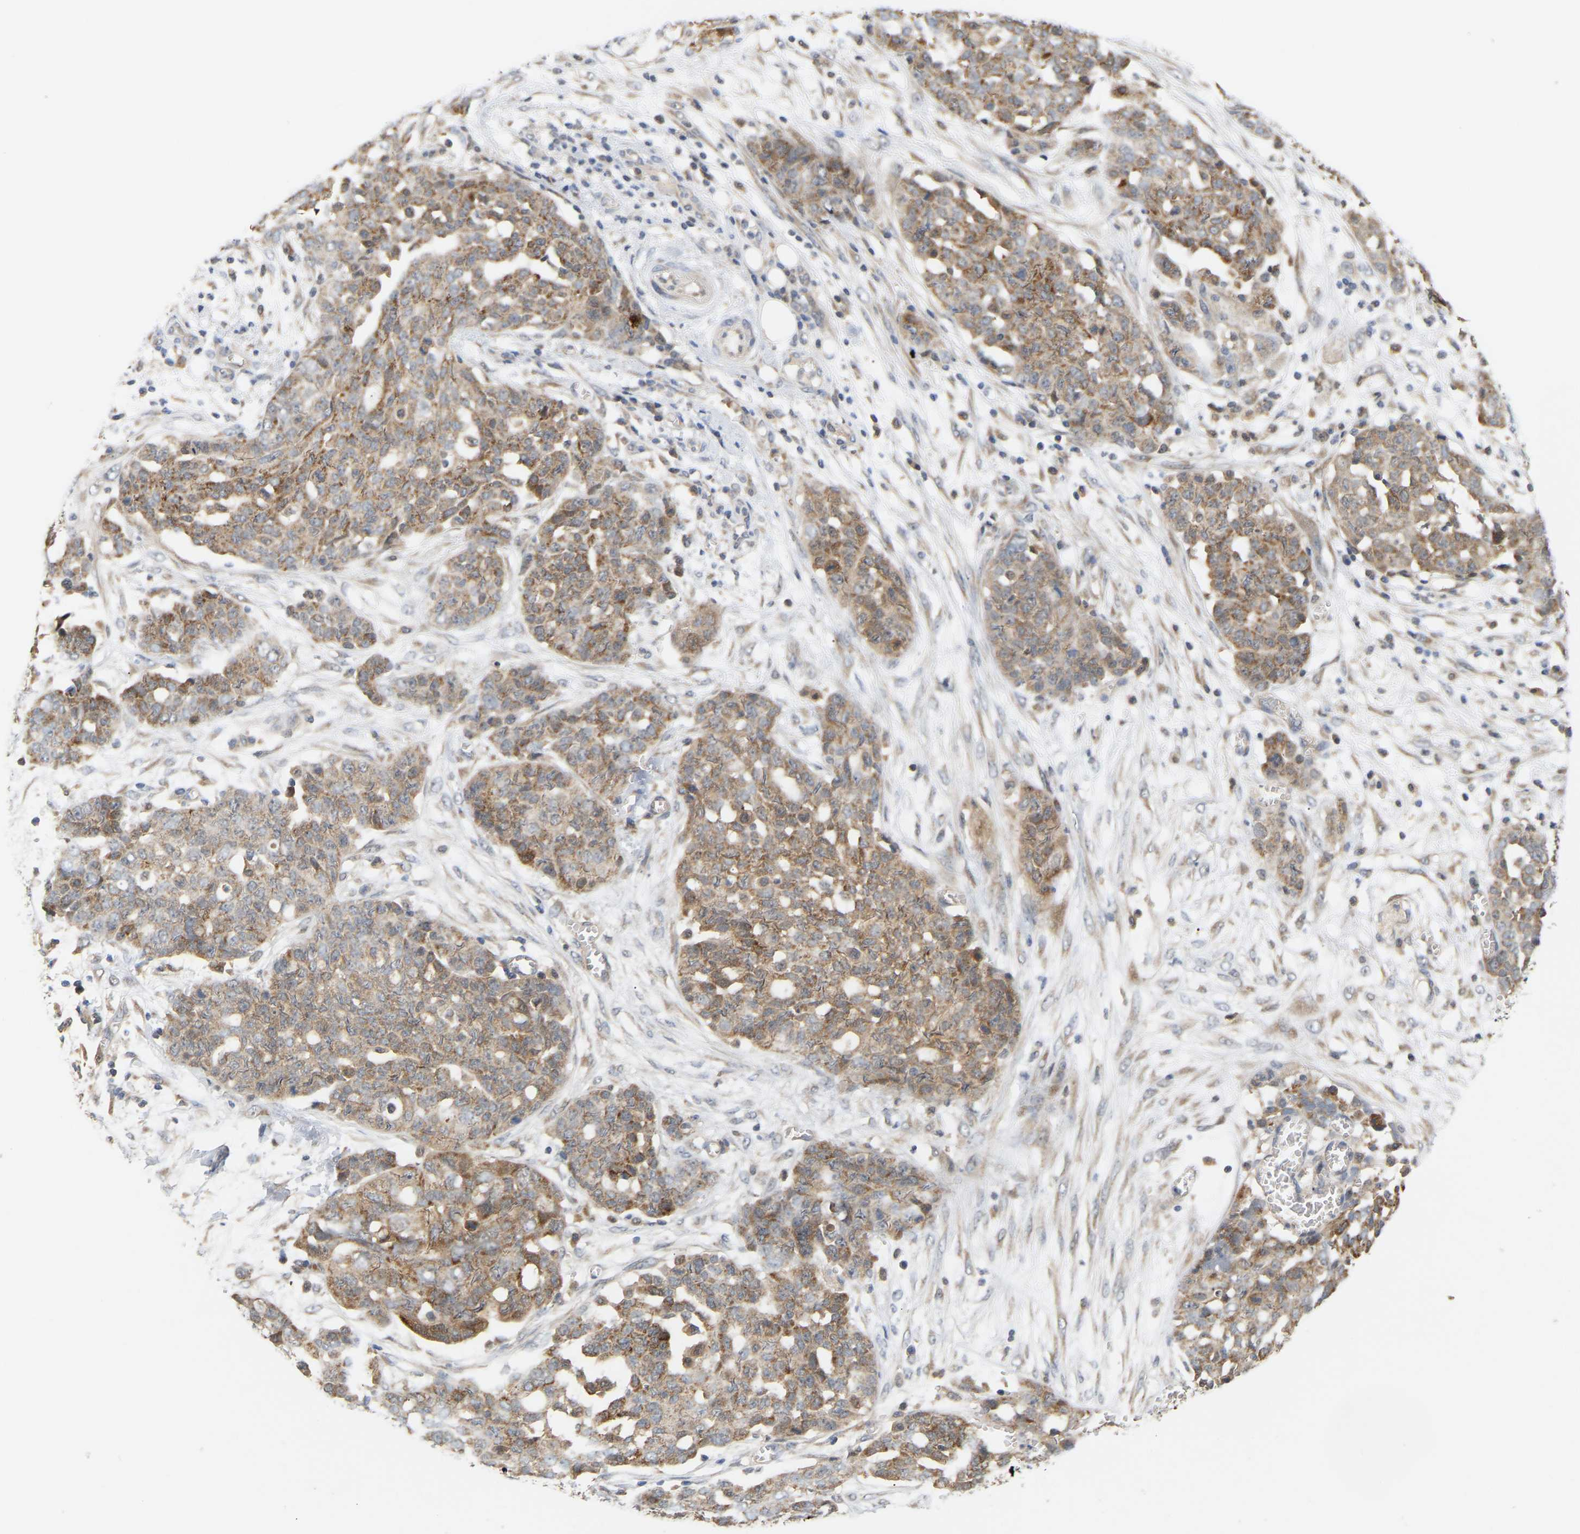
{"staining": {"intensity": "moderate", "quantity": ">75%", "location": "cytoplasmic/membranous"}, "tissue": "ovarian cancer", "cell_type": "Tumor cells", "image_type": "cancer", "snomed": [{"axis": "morphology", "description": "Cystadenocarcinoma, serous, NOS"}, {"axis": "topography", "description": "Soft tissue"}, {"axis": "topography", "description": "Ovary"}], "caption": "Immunohistochemical staining of human ovarian cancer (serous cystadenocarcinoma) exhibits medium levels of moderate cytoplasmic/membranous protein staining in about >75% of tumor cells. Ihc stains the protein in brown and the nuclei are stained blue.", "gene": "TPMT", "patient": {"sex": "female", "age": 57}}